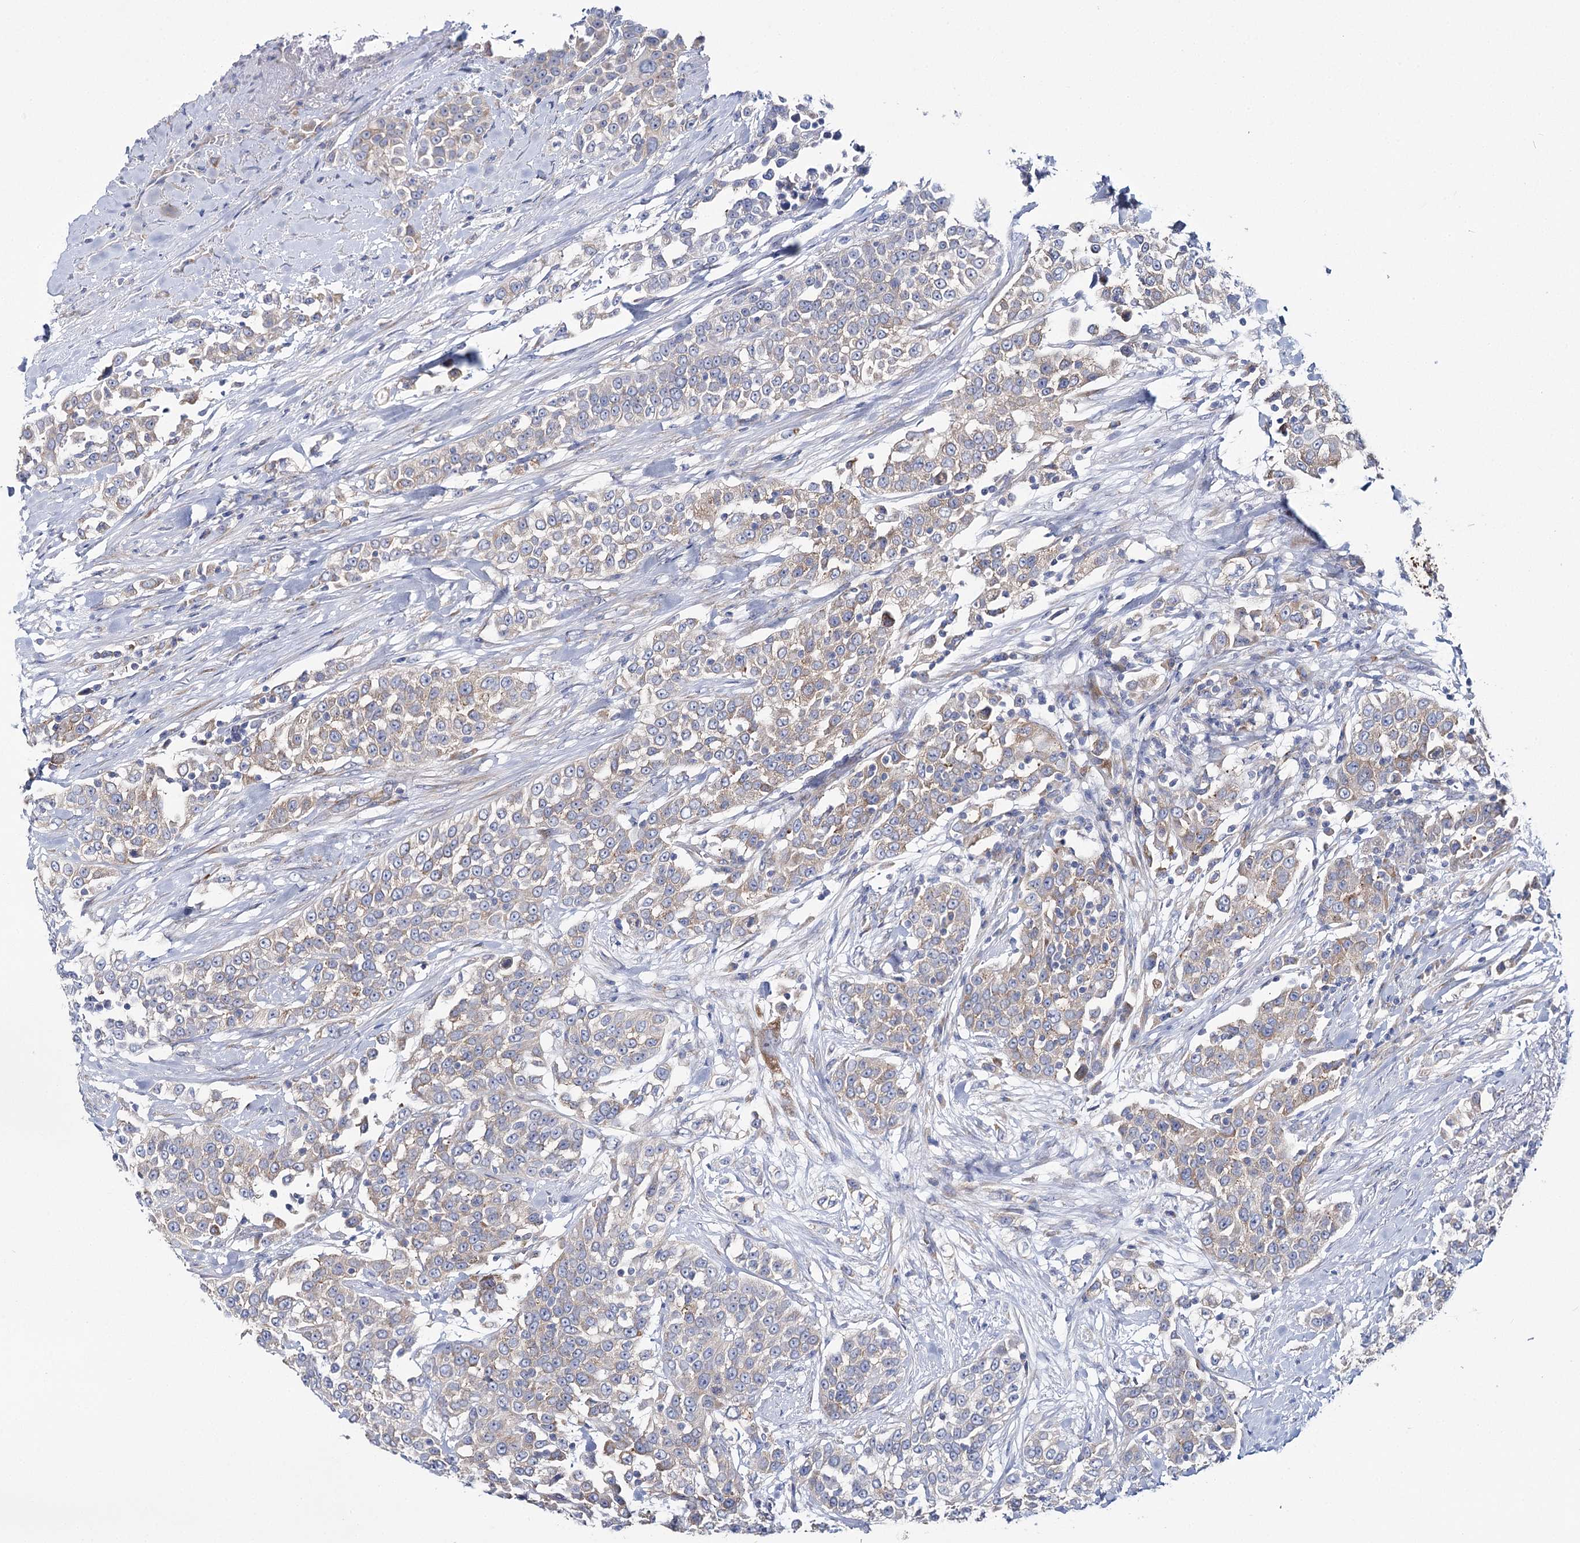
{"staining": {"intensity": "moderate", "quantity": "25%-75%", "location": "cytoplasmic/membranous"}, "tissue": "urothelial cancer", "cell_type": "Tumor cells", "image_type": "cancer", "snomed": [{"axis": "morphology", "description": "Urothelial carcinoma, High grade"}, {"axis": "topography", "description": "Urinary bladder"}], "caption": "Approximately 25%-75% of tumor cells in urothelial carcinoma (high-grade) demonstrate moderate cytoplasmic/membranous protein staining as visualized by brown immunohistochemical staining.", "gene": "THUMPD3", "patient": {"sex": "female", "age": 80}}